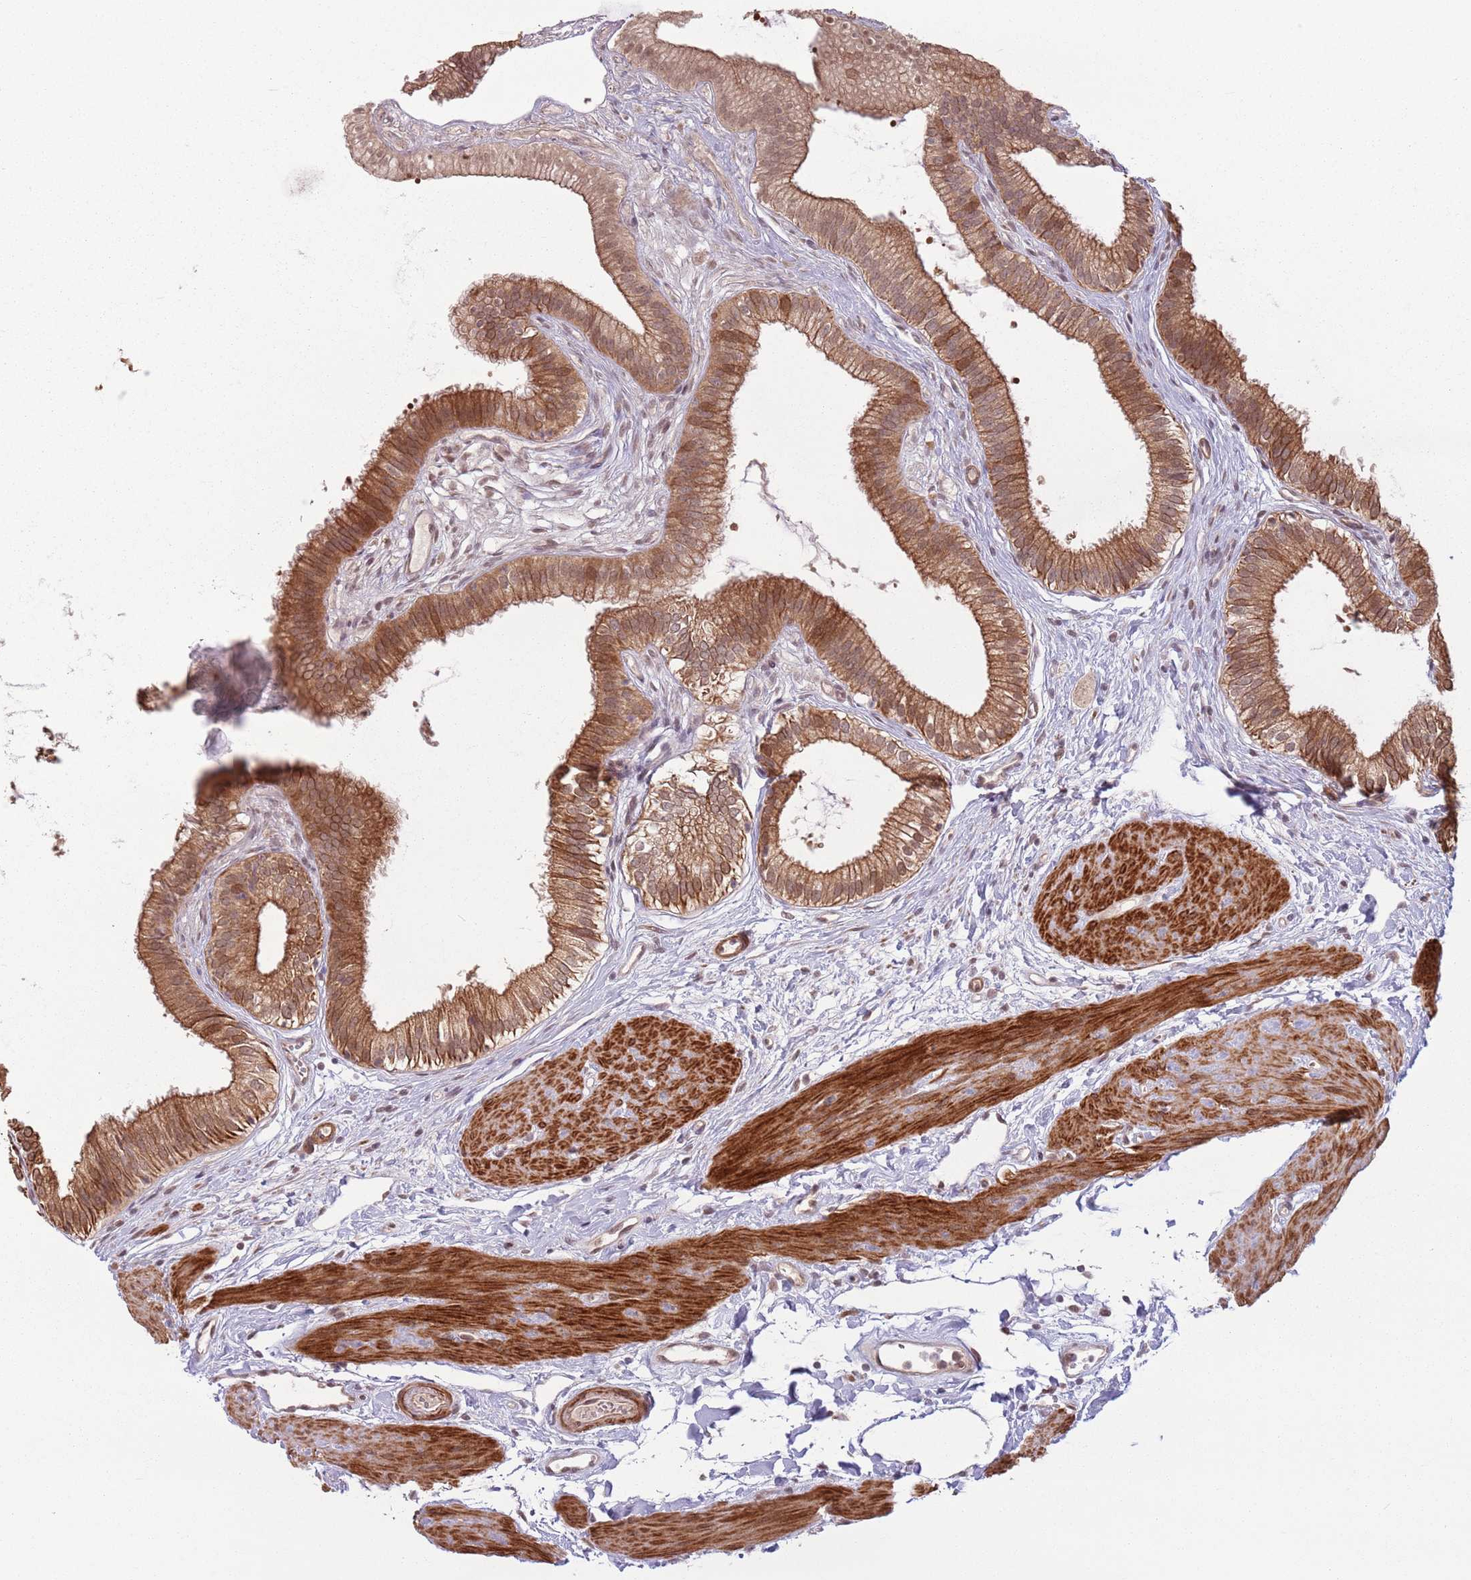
{"staining": {"intensity": "strong", "quantity": ">75%", "location": "cytoplasmic/membranous"}, "tissue": "gallbladder", "cell_type": "Glandular cells", "image_type": "normal", "snomed": [{"axis": "morphology", "description": "Normal tissue, NOS"}, {"axis": "topography", "description": "Gallbladder"}], "caption": "Protein expression analysis of benign human gallbladder reveals strong cytoplasmic/membranous positivity in about >75% of glandular cells.", "gene": "CCDC154", "patient": {"sex": "female", "age": 54}}